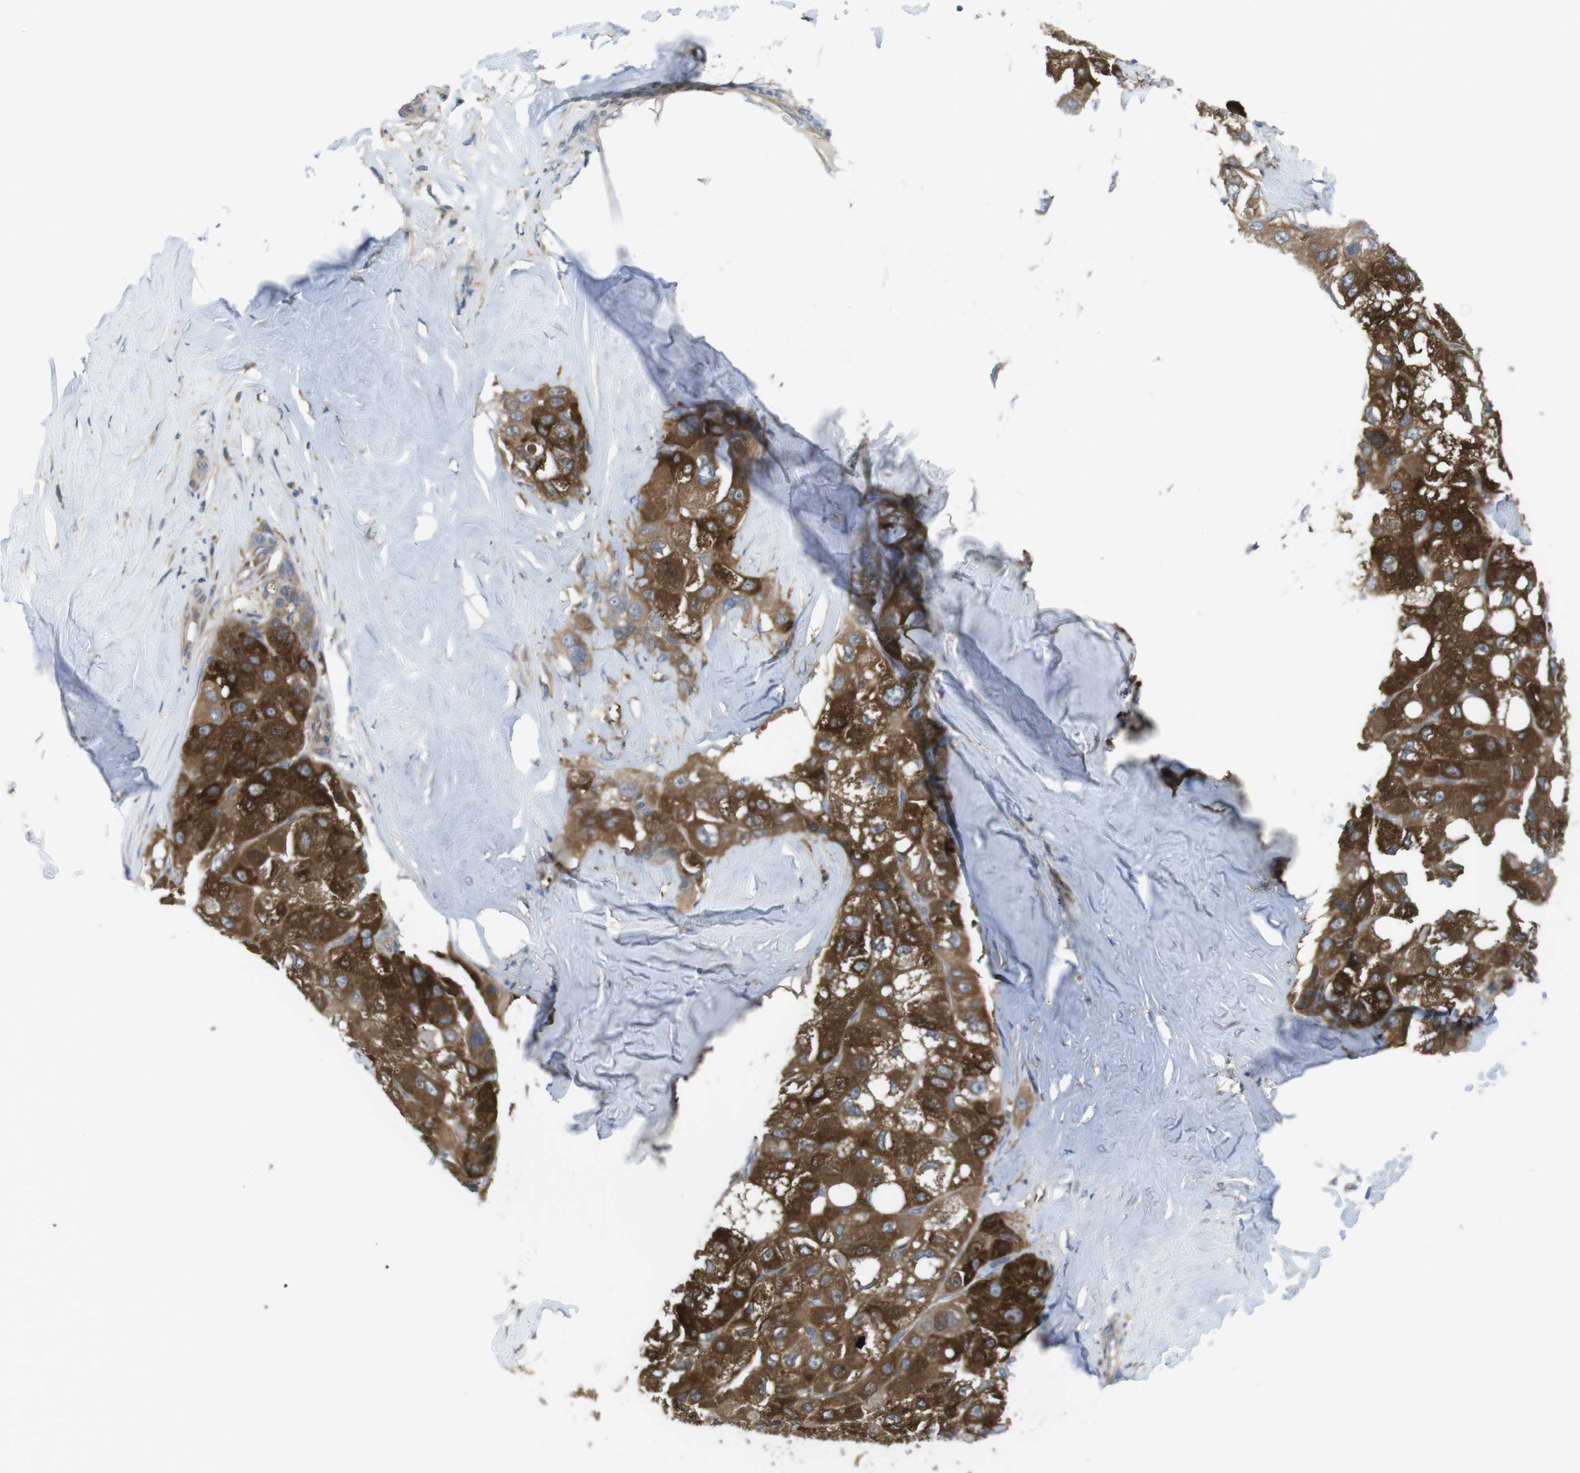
{"staining": {"intensity": "strong", "quantity": ">75%", "location": "cytoplasmic/membranous"}, "tissue": "liver cancer", "cell_type": "Tumor cells", "image_type": "cancer", "snomed": [{"axis": "morphology", "description": "Carcinoma, Hepatocellular, NOS"}, {"axis": "topography", "description": "Liver"}], "caption": "Liver hepatocellular carcinoma stained for a protein exhibits strong cytoplasmic/membranous positivity in tumor cells. (DAB (3,3'-diaminobenzidine) IHC with brightfield microscopy, high magnification).", "gene": "MTHFD1", "patient": {"sex": "male", "age": 80}}